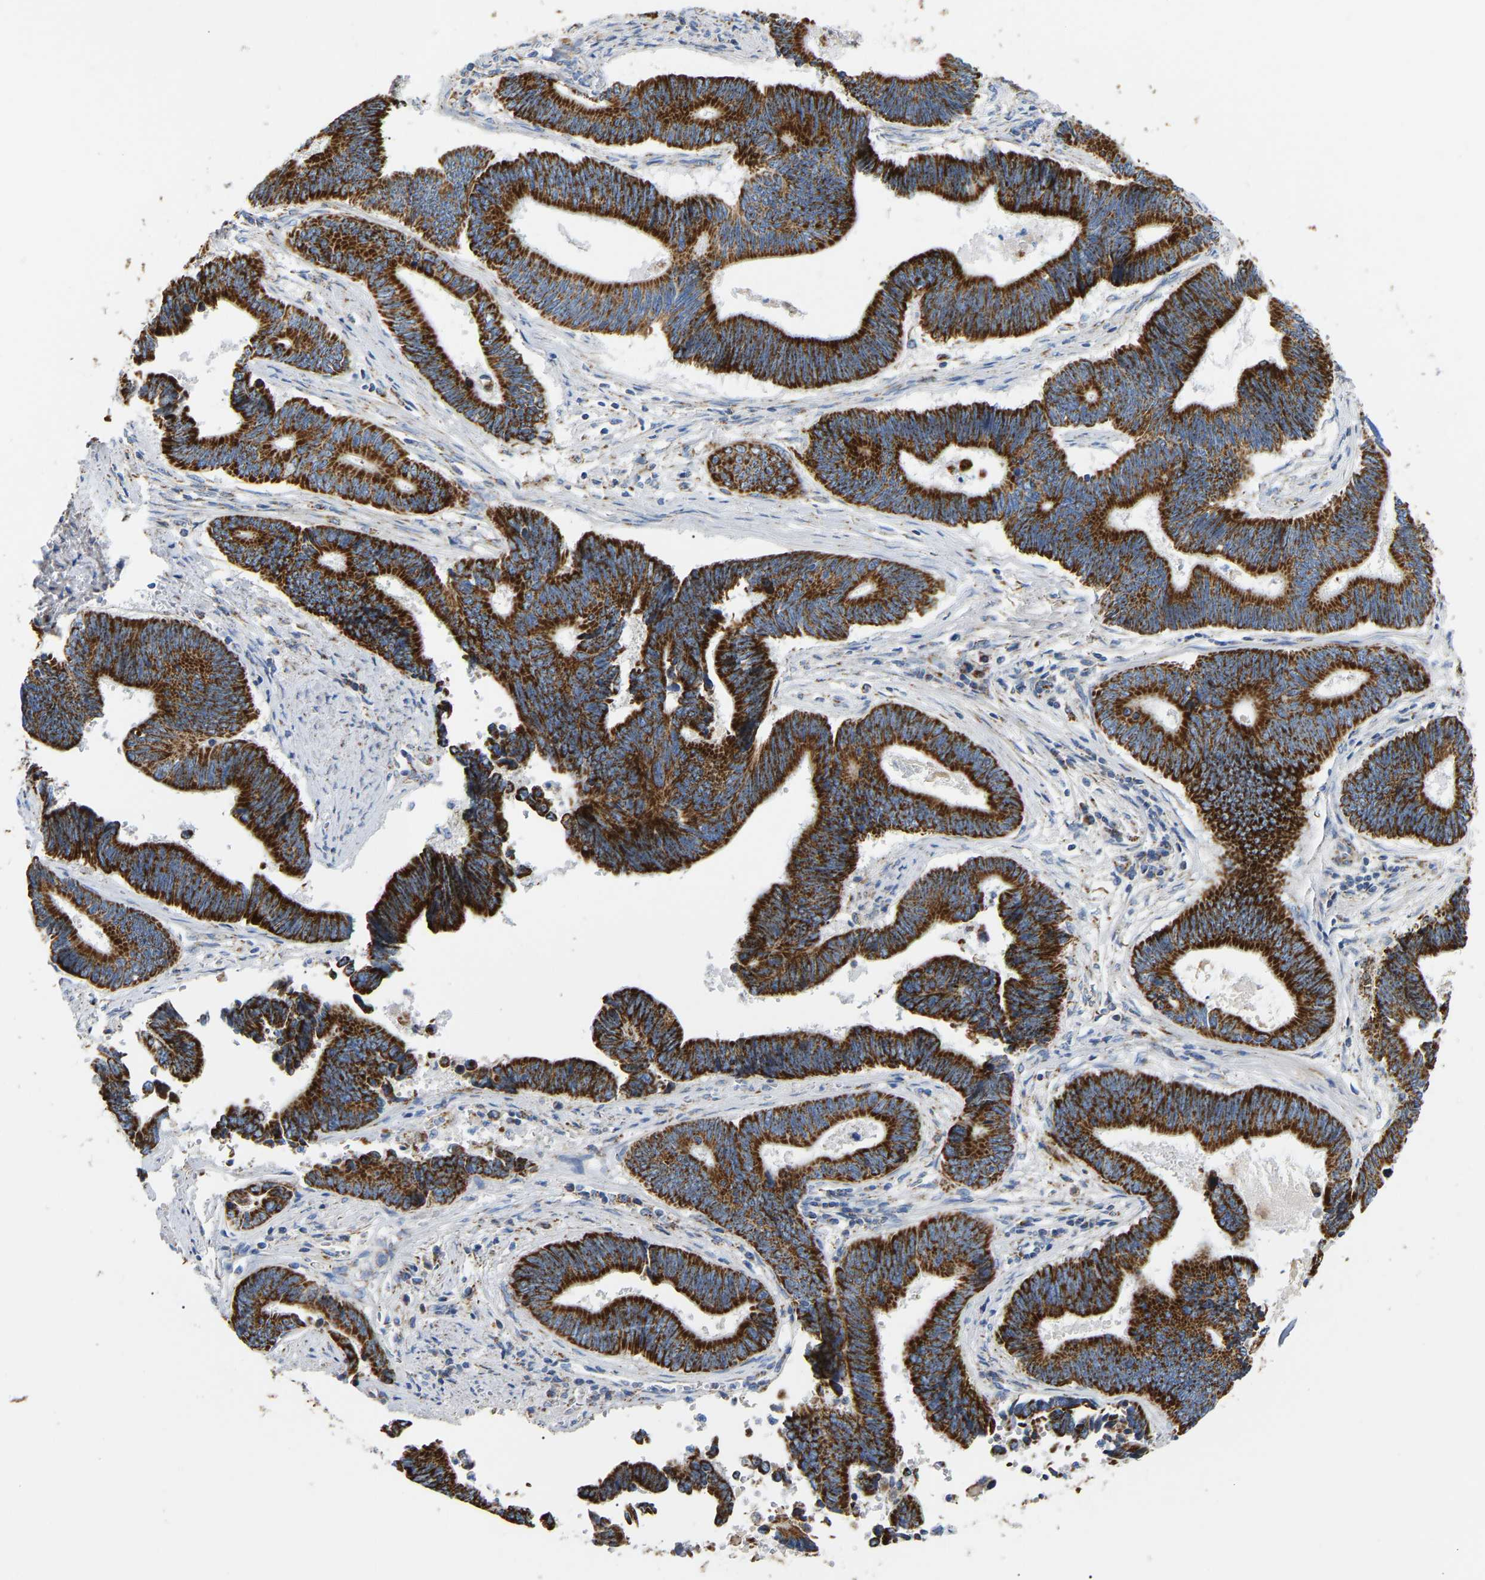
{"staining": {"intensity": "strong", "quantity": ">75%", "location": "cytoplasmic/membranous"}, "tissue": "pancreatic cancer", "cell_type": "Tumor cells", "image_type": "cancer", "snomed": [{"axis": "morphology", "description": "Adenocarcinoma, NOS"}, {"axis": "topography", "description": "Pancreas"}], "caption": "About >75% of tumor cells in human pancreatic adenocarcinoma demonstrate strong cytoplasmic/membranous protein expression as visualized by brown immunohistochemical staining.", "gene": "HIBADH", "patient": {"sex": "female", "age": 70}}